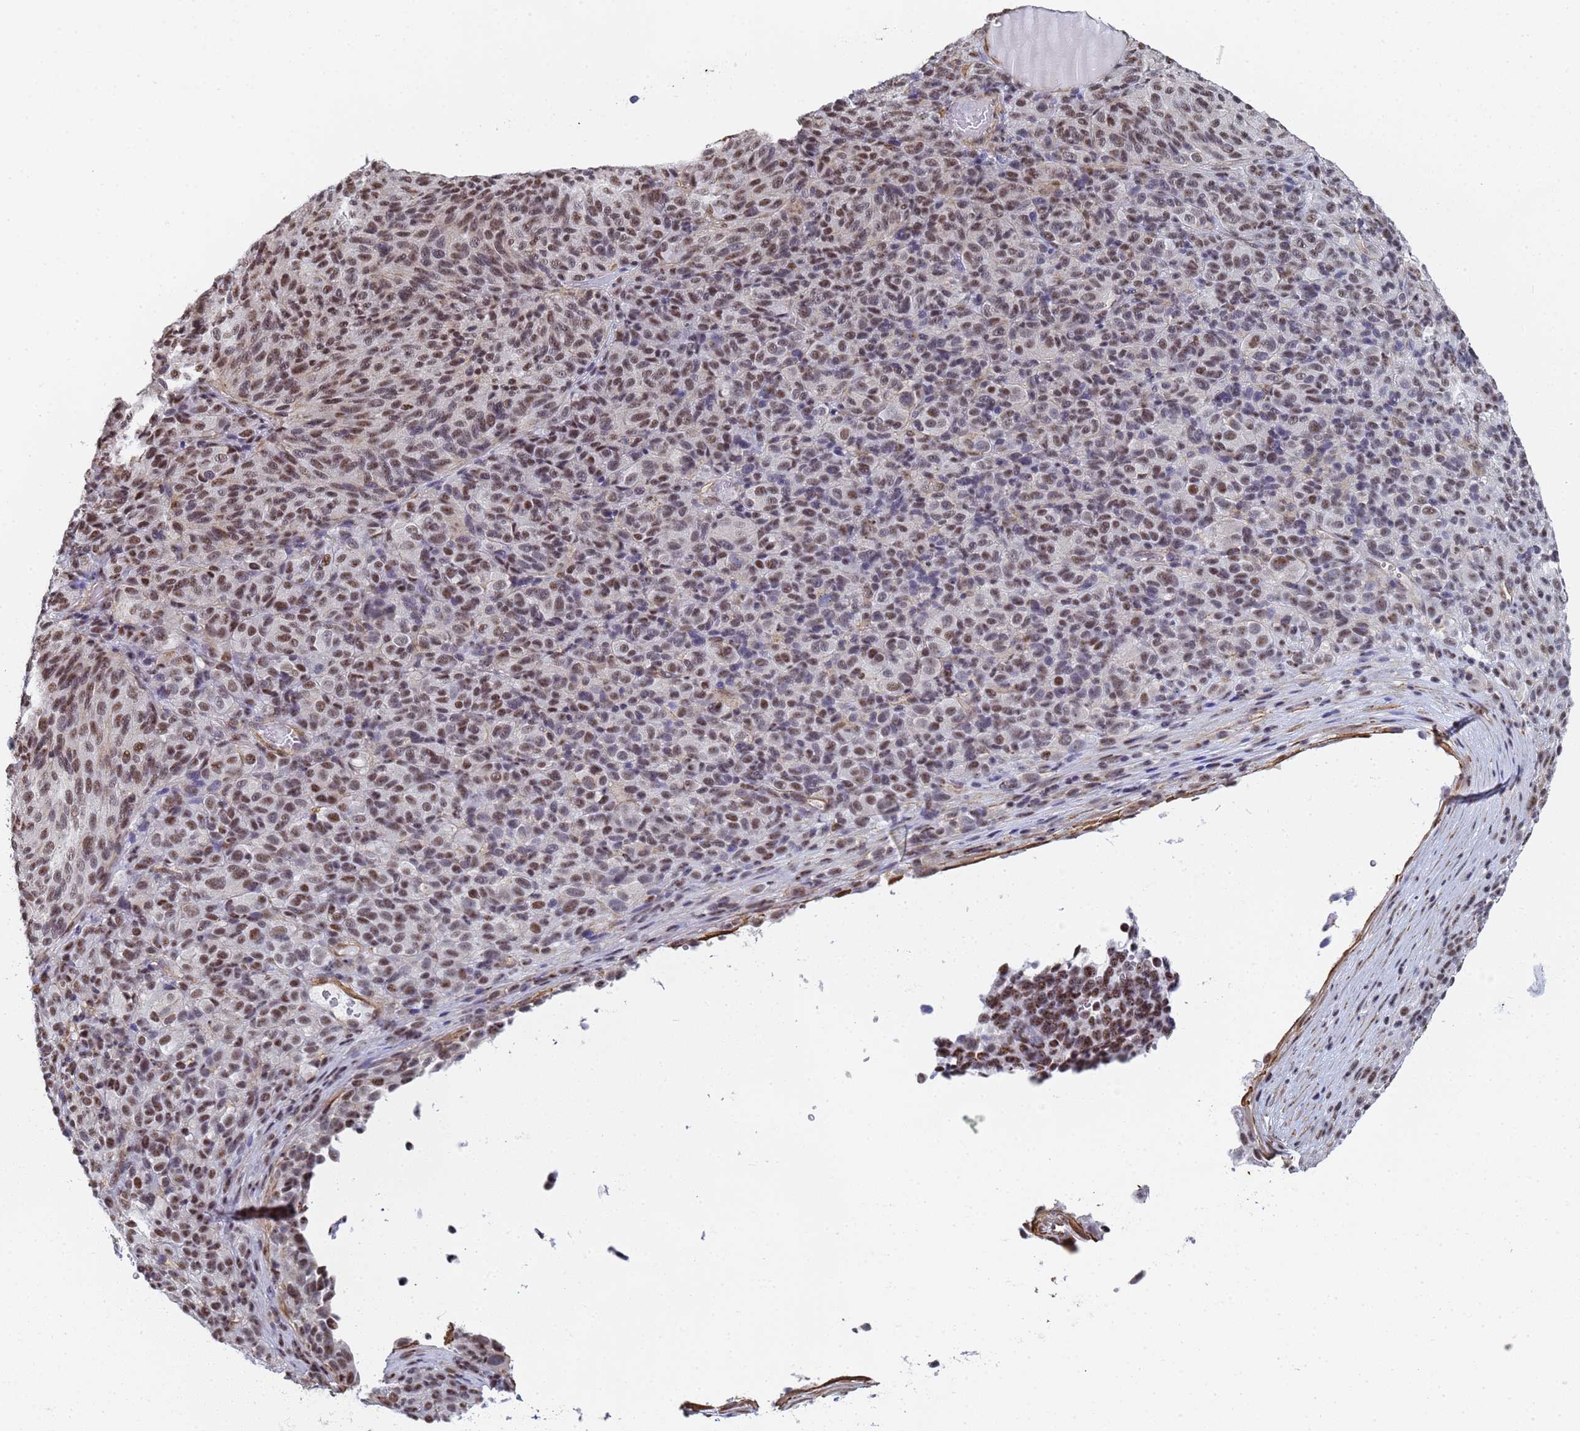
{"staining": {"intensity": "moderate", "quantity": ">75%", "location": "nuclear"}, "tissue": "melanoma", "cell_type": "Tumor cells", "image_type": "cancer", "snomed": [{"axis": "morphology", "description": "Malignant melanoma, Metastatic site"}, {"axis": "topography", "description": "Brain"}], "caption": "A medium amount of moderate nuclear positivity is appreciated in approximately >75% of tumor cells in malignant melanoma (metastatic site) tissue. The protein is stained brown, and the nuclei are stained in blue (DAB (3,3'-diaminobenzidine) IHC with brightfield microscopy, high magnification).", "gene": "PRRT4", "patient": {"sex": "female", "age": 56}}